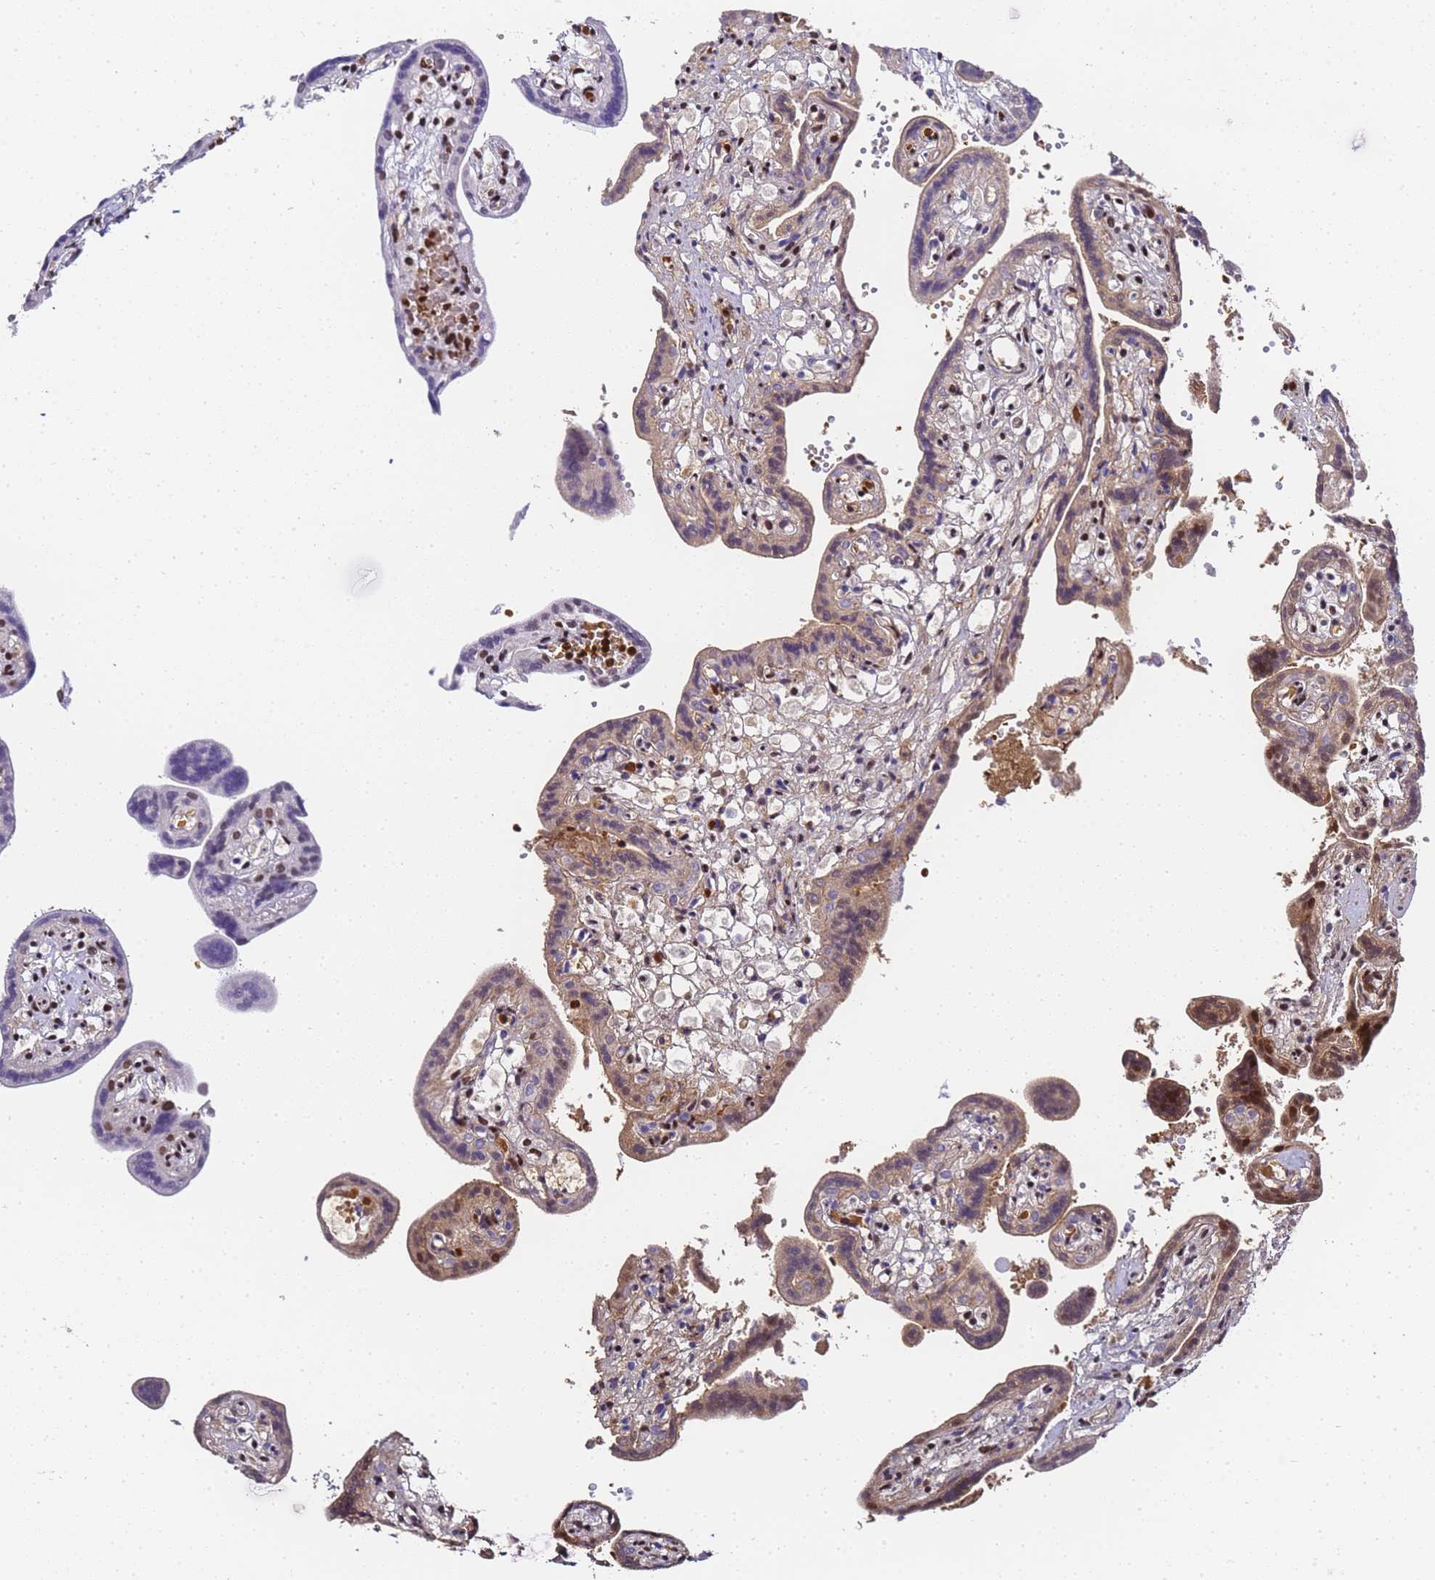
{"staining": {"intensity": "moderate", "quantity": "25%-75%", "location": "nuclear"}, "tissue": "placenta", "cell_type": "Trophoblastic cells", "image_type": "normal", "snomed": [{"axis": "morphology", "description": "Normal tissue, NOS"}, {"axis": "topography", "description": "Placenta"}], "caption": "Placenta stained for a protein reveals moderate nuclear positivity in trophoblastic cells. (DAB IHC, brown staining for protein, blue staining for nuclei).", "gene": "POLR1A", "patient": {"sex": "female", "age": 37}}